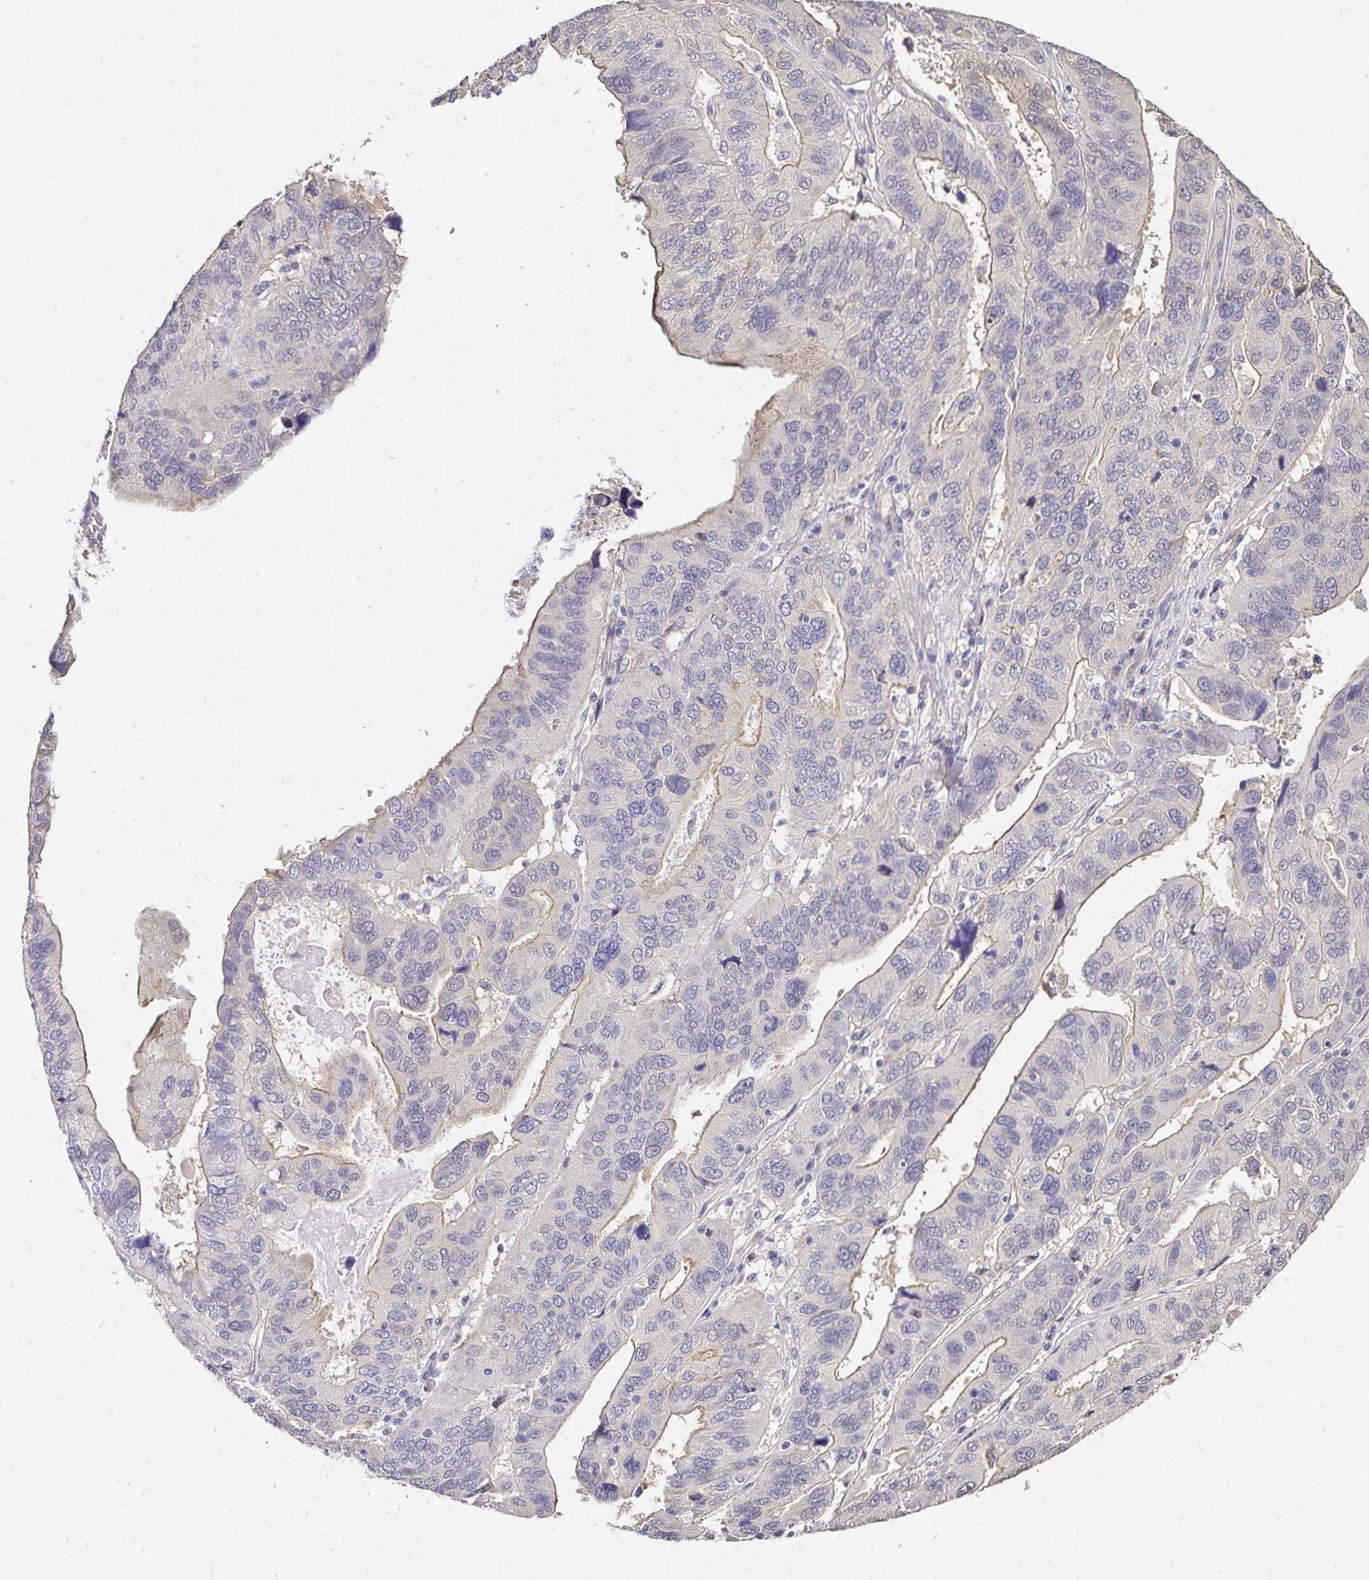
{"staining": {"intensity": "weak", "quantity": "<25%", "location": "cytoplasmic/membranous"}, "tissue": "ovarian cancer", "cell_type": "Tumor cells", "image_type": "cancer", "snomed": [{"axis": "morphology", "description": "Cystadenocarcinoma, serous, NOS"}, {"axis": "topography", "description": "Ovary"}], "caption": "Tumor cells show no significant protein staining in serous cystadenocarcinoma (ovarian). Nuclei are stained in blue.", "gene": "SLC9A1", "patient": {"sex": "female", "age": 79}}